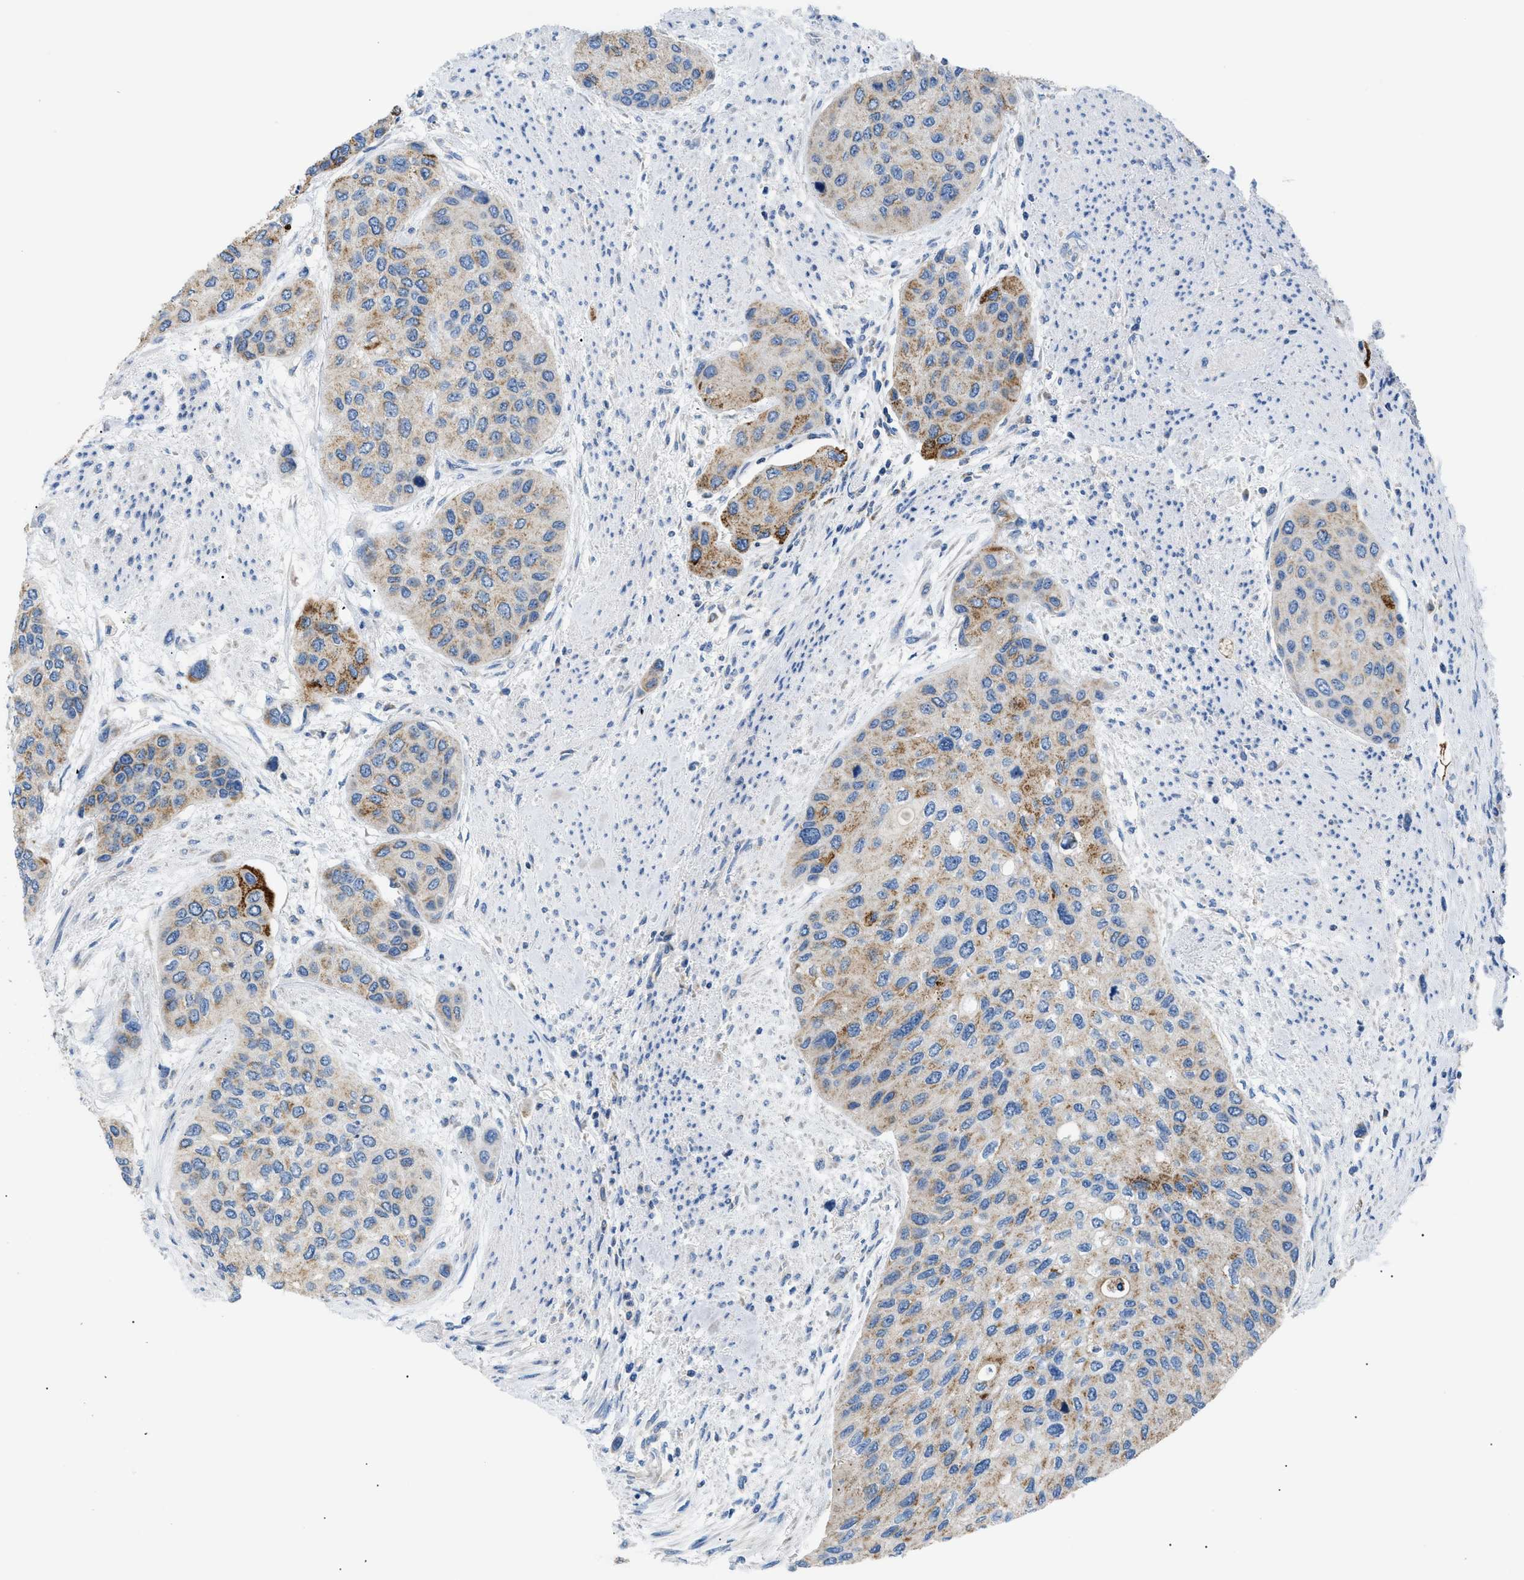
{"staining": {"intensity": "moderate", "quantity": "25%-75%", "location": "cytoplasmic/membranous"}, "tissue": "urothelial cancer", "cell_type": "Tumor cells", "image_type": "cancer", "snomed": [{"axis": "morphology", "description": "Urothelial carcinoma, High grade"}, {"axis": "topography", "description": "Urinary bladder"}], "caption": "Human urothelial cancer stained with a protein marker exhibits moderate staining in tumor cells.", "gene": "ILDR1", "patient": {"sex": "female", "age": 56}}